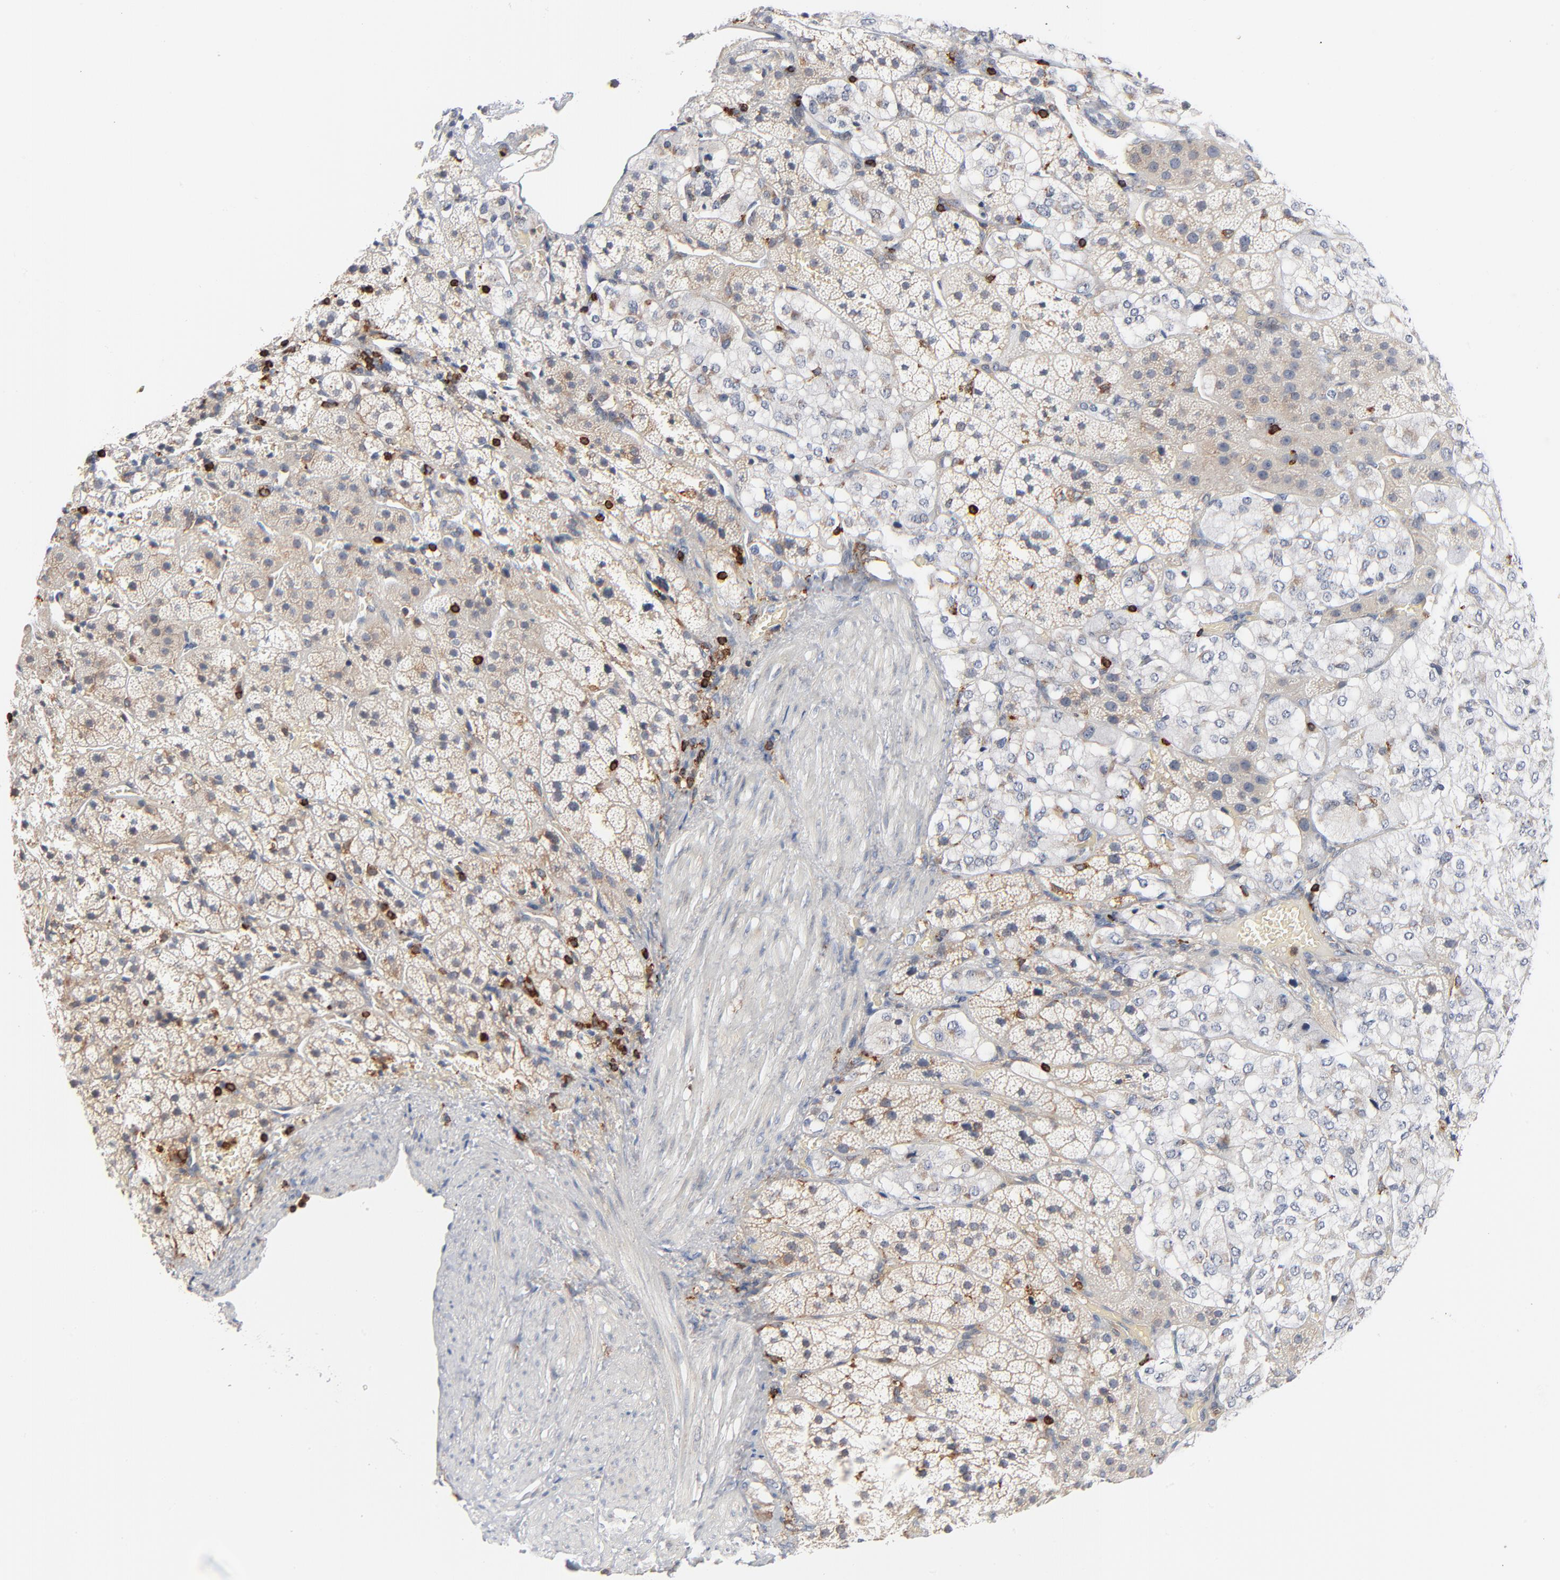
{"staining": {"intensity": "negative", "quantity": "none", "location": "none"}, "tissue": "adrenal gland", "cell_type": "Glandular cells", "image_type": "normal", "snomed": [{"axis": "morphology", "description": "Normal tissue, NOS"}, {"axis": "topography", "description": "Adrenal gland"}], "caption": "DAB (3,3'-diaminobenzidine) immunohistochemical staining of normal adrenal gland exhibits no significant staining in glandular cells. Nuclei are stained in blue.", "gene": "SH3KBP1", "patient": {"sex": "female", "age": 44}}